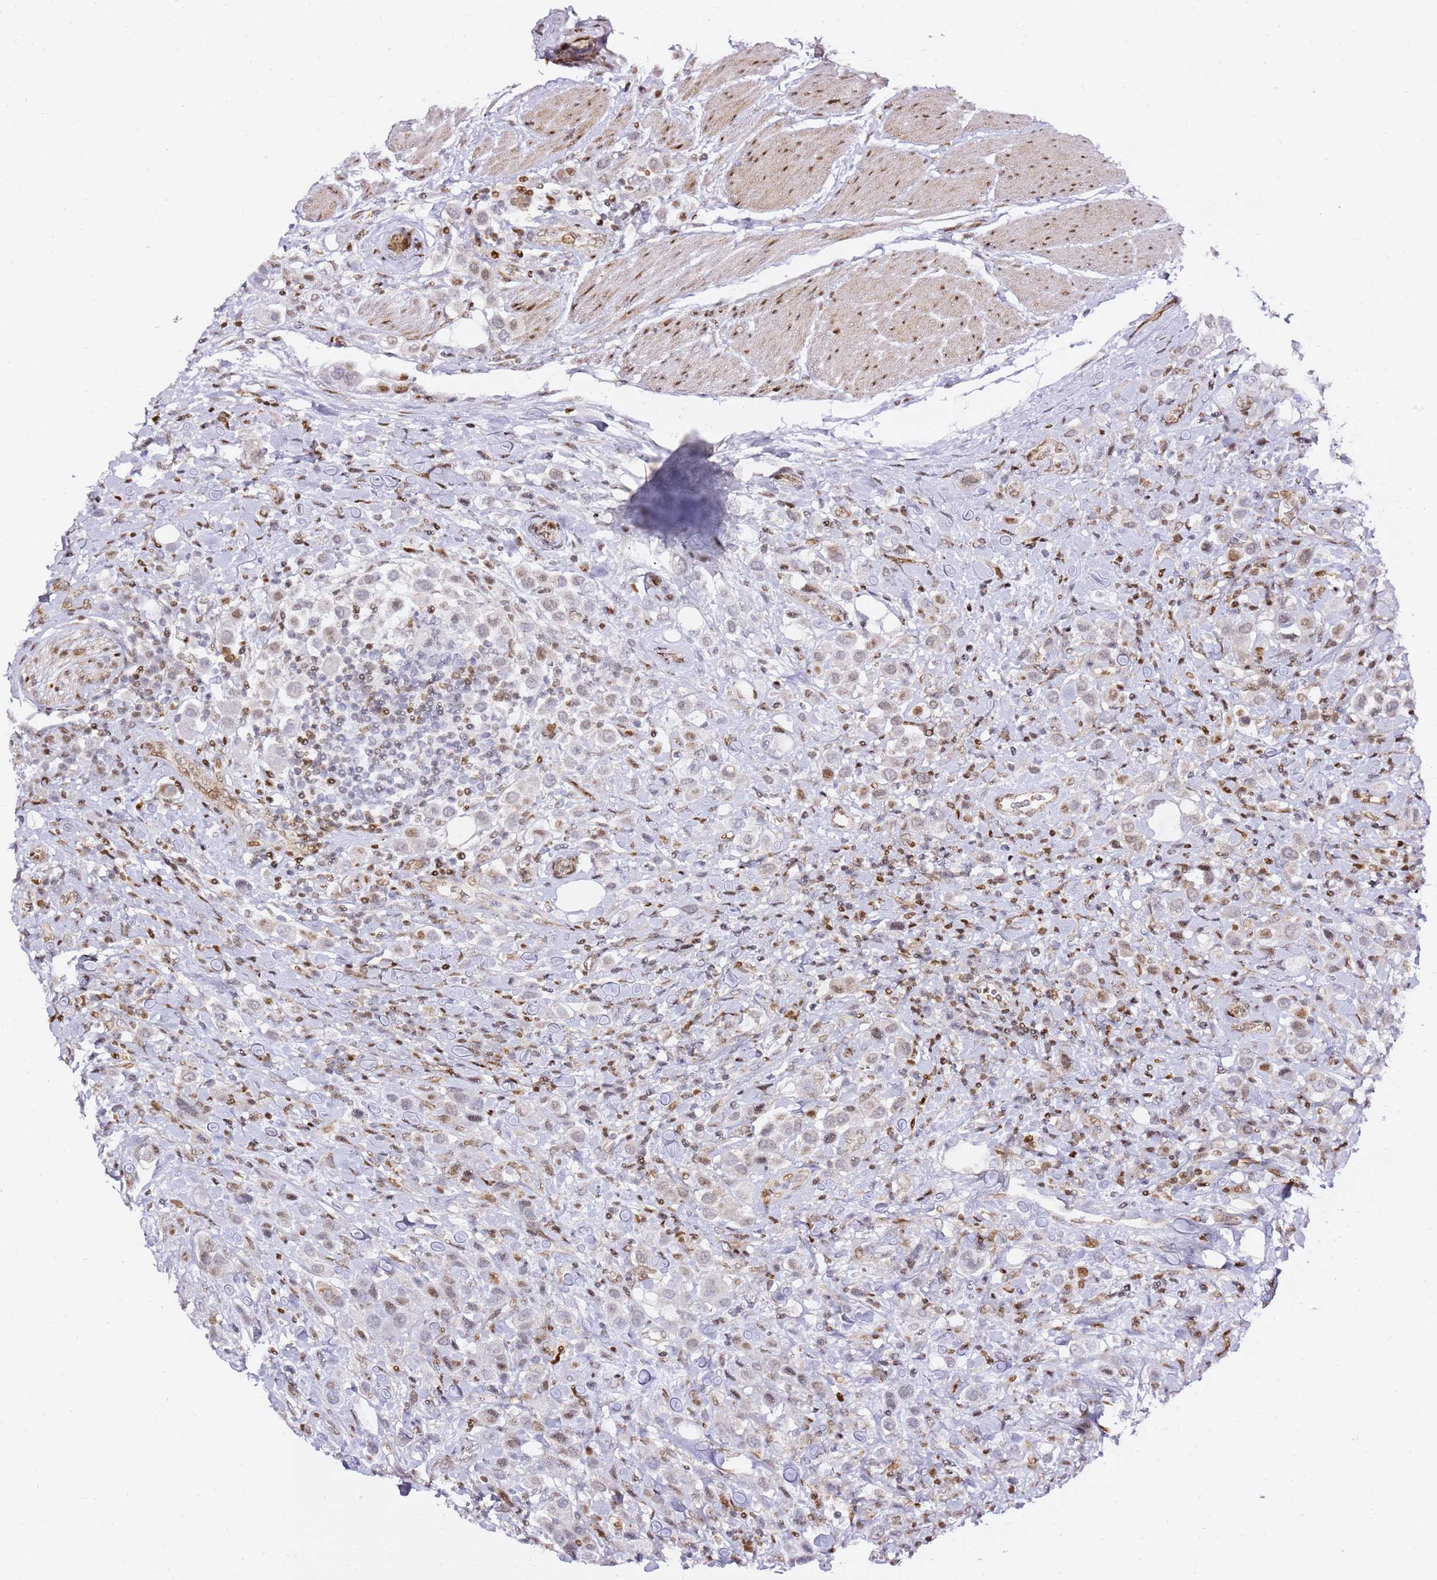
{"staining": {"intensity": "moderate", "quantity": "<25%", "location": "nuclear"}, "tissue": "urothelial cancer", "cell_type": "Tumor cells", "image_type": "cancer", "snomed": [{"axis": "morphology", "description": "Urothelial carcinoma, High grade"}, {"axis": "topography", "description": "Urinary bladder"}], "caption": "Urothelial carcinoma (high-grade) stained for a protein (brown) displays moderate nuclear positive staining in about <25% of tumor cells.", "gene": "GBP2", "patient": {"sex": "male", "age": 50}}